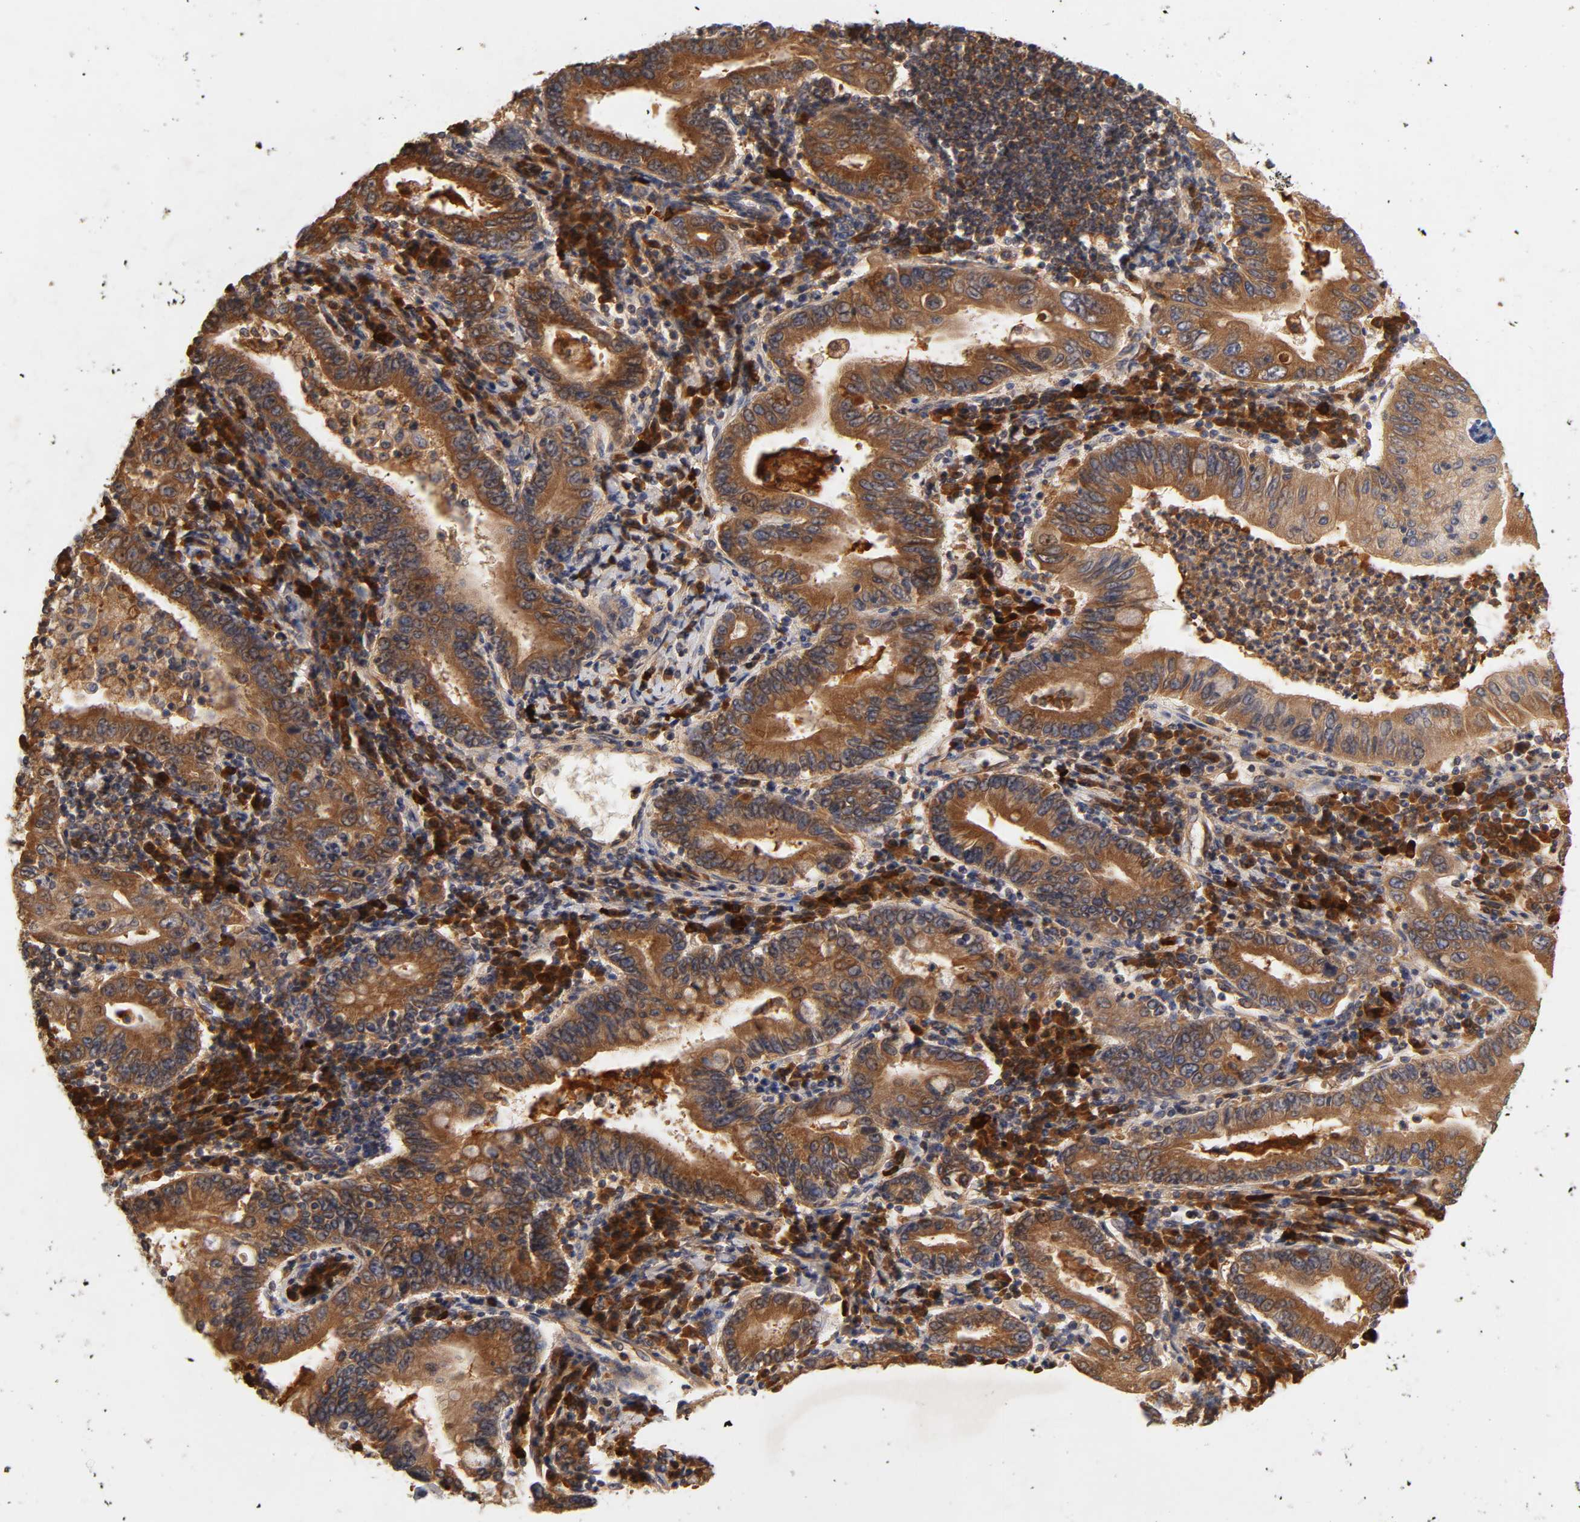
{"staining": {"intensity": "moderate", "quantity": ">75%", "location": "cytoplasmic/membranous"}, "tissue": "stomach cancer", "cell_type": "Tumor cells", "image_type": "cancer", "snomed": [{"axis": "morphology", "description": "Normal tissue, NOS"}, {"axis": "morphology", "description": "Adenocarcinoma, NOS"}, {"axis": "topography", "description": "Esophagus"}, {"axis": "topography", "description": "Stomach, upper"}, {"axis": "topography", "description": "Peripheral nerve tissue"}], "caption": "Immunohistochemical staining of stomach cancer (adenocarcinoma) exhibits moderate cytoplasmic/membranous protein staining in approximately >75% of tumor cells. (Stains: DAB (3,3'-diaminobenzidine) in brown, nuclei in blue, Microscopy: brightfield microscopy at high magnification).", "gene": "RPS29", "patient": {"sex": "male", "age": 62}}